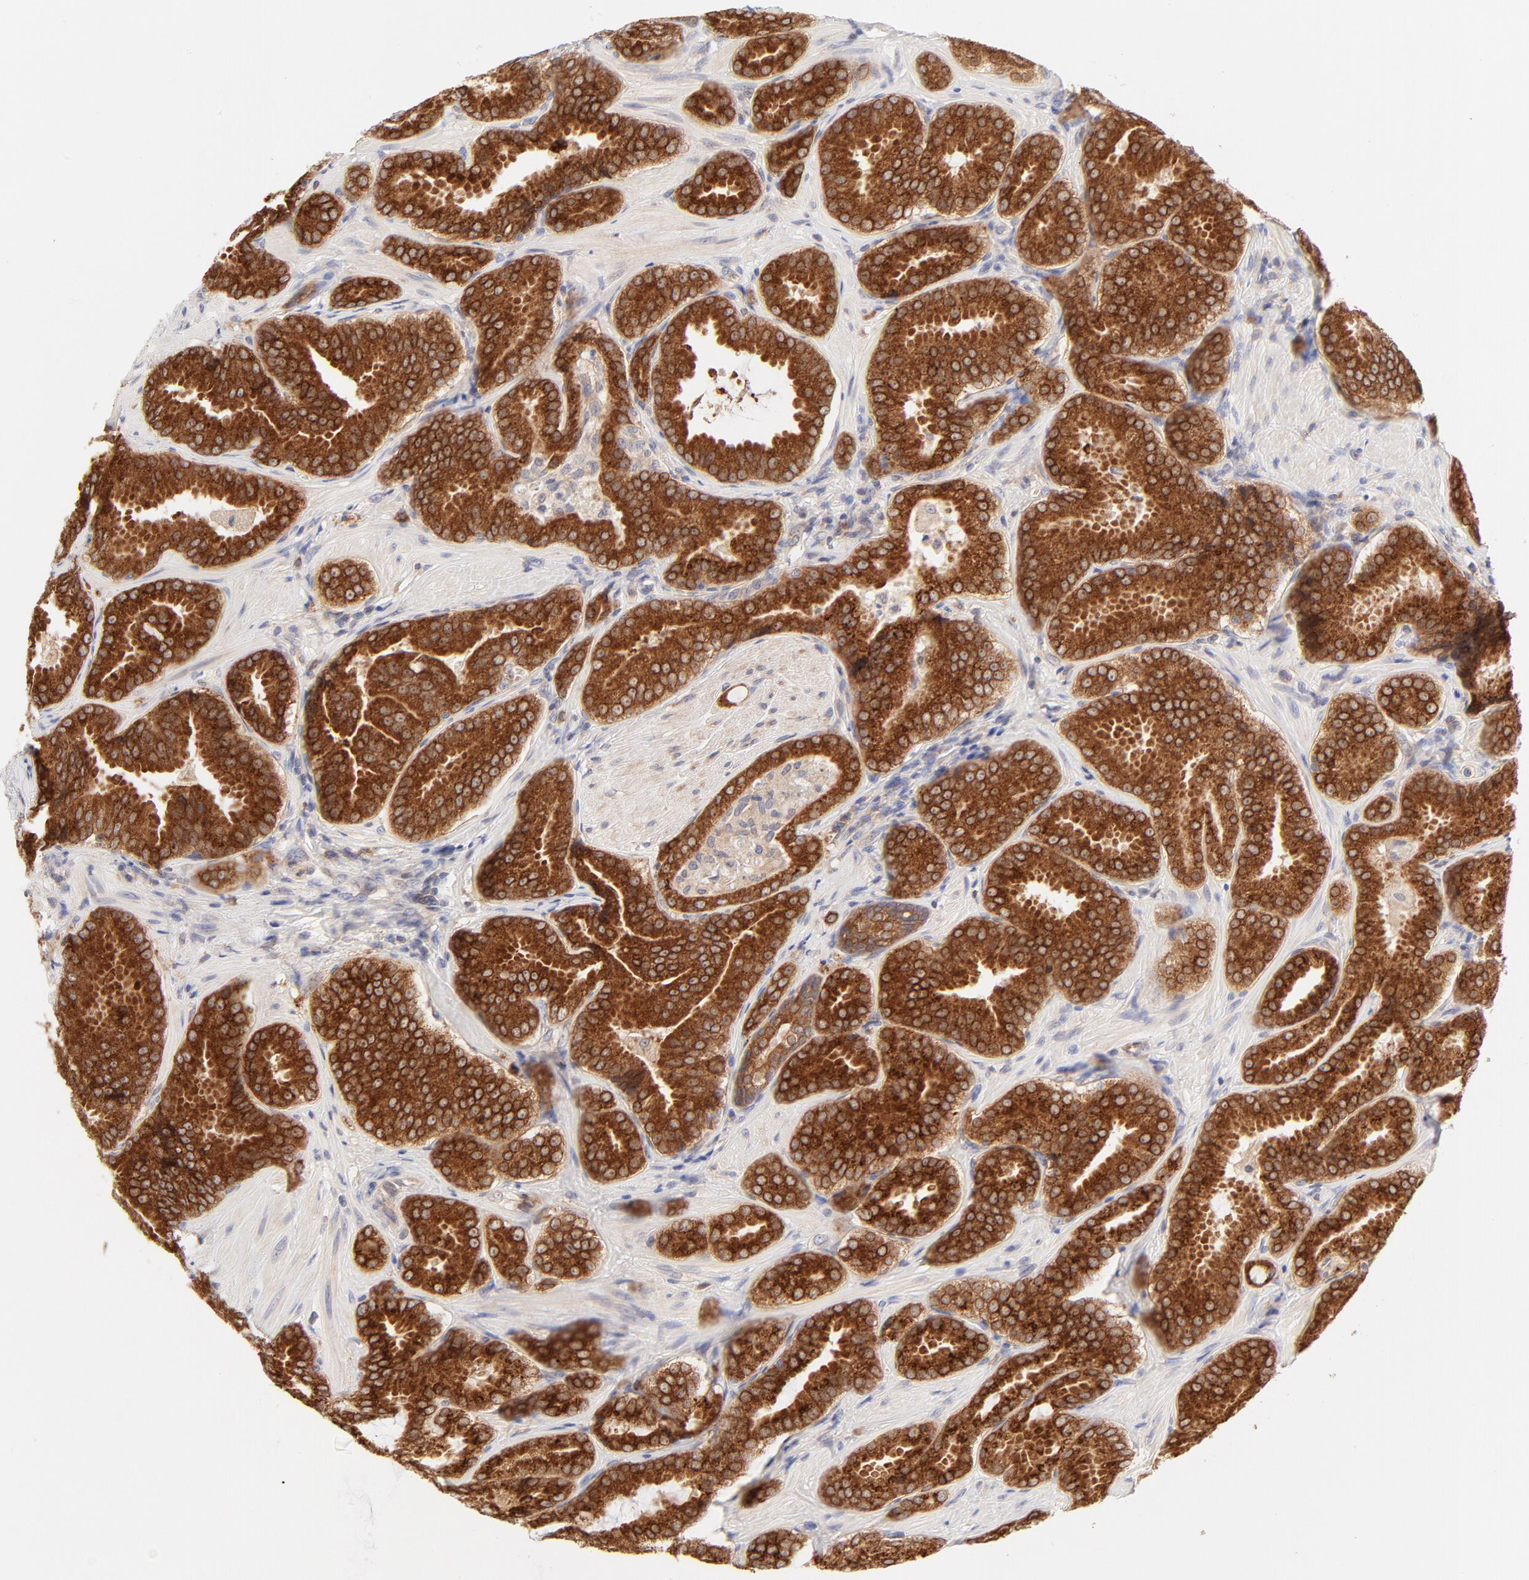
{"staining": {"intensity": "strong", "quantity": ">75%", "location": "cytoplasmic/membranous"}, "tissue": "prostate cancer", "cell_type": "Tumor cells", "image_type": "cancer", "snomed": [{"axis": "morphology", "description": "Adenocarcinoma, Low grade"}, {"axis": "topography", "description": "Prostate"}], "caption": "Protein staining of low-grade adenocarcinoma (prostate) tissue shows strong cytoplasmic/membranous staining in about >75% of tumor cells. (Brightfield microscopy of DAB IHC at high magnification).", "gene": "RPS6KA1", "patient": {"sex": "male", "age": 59}}